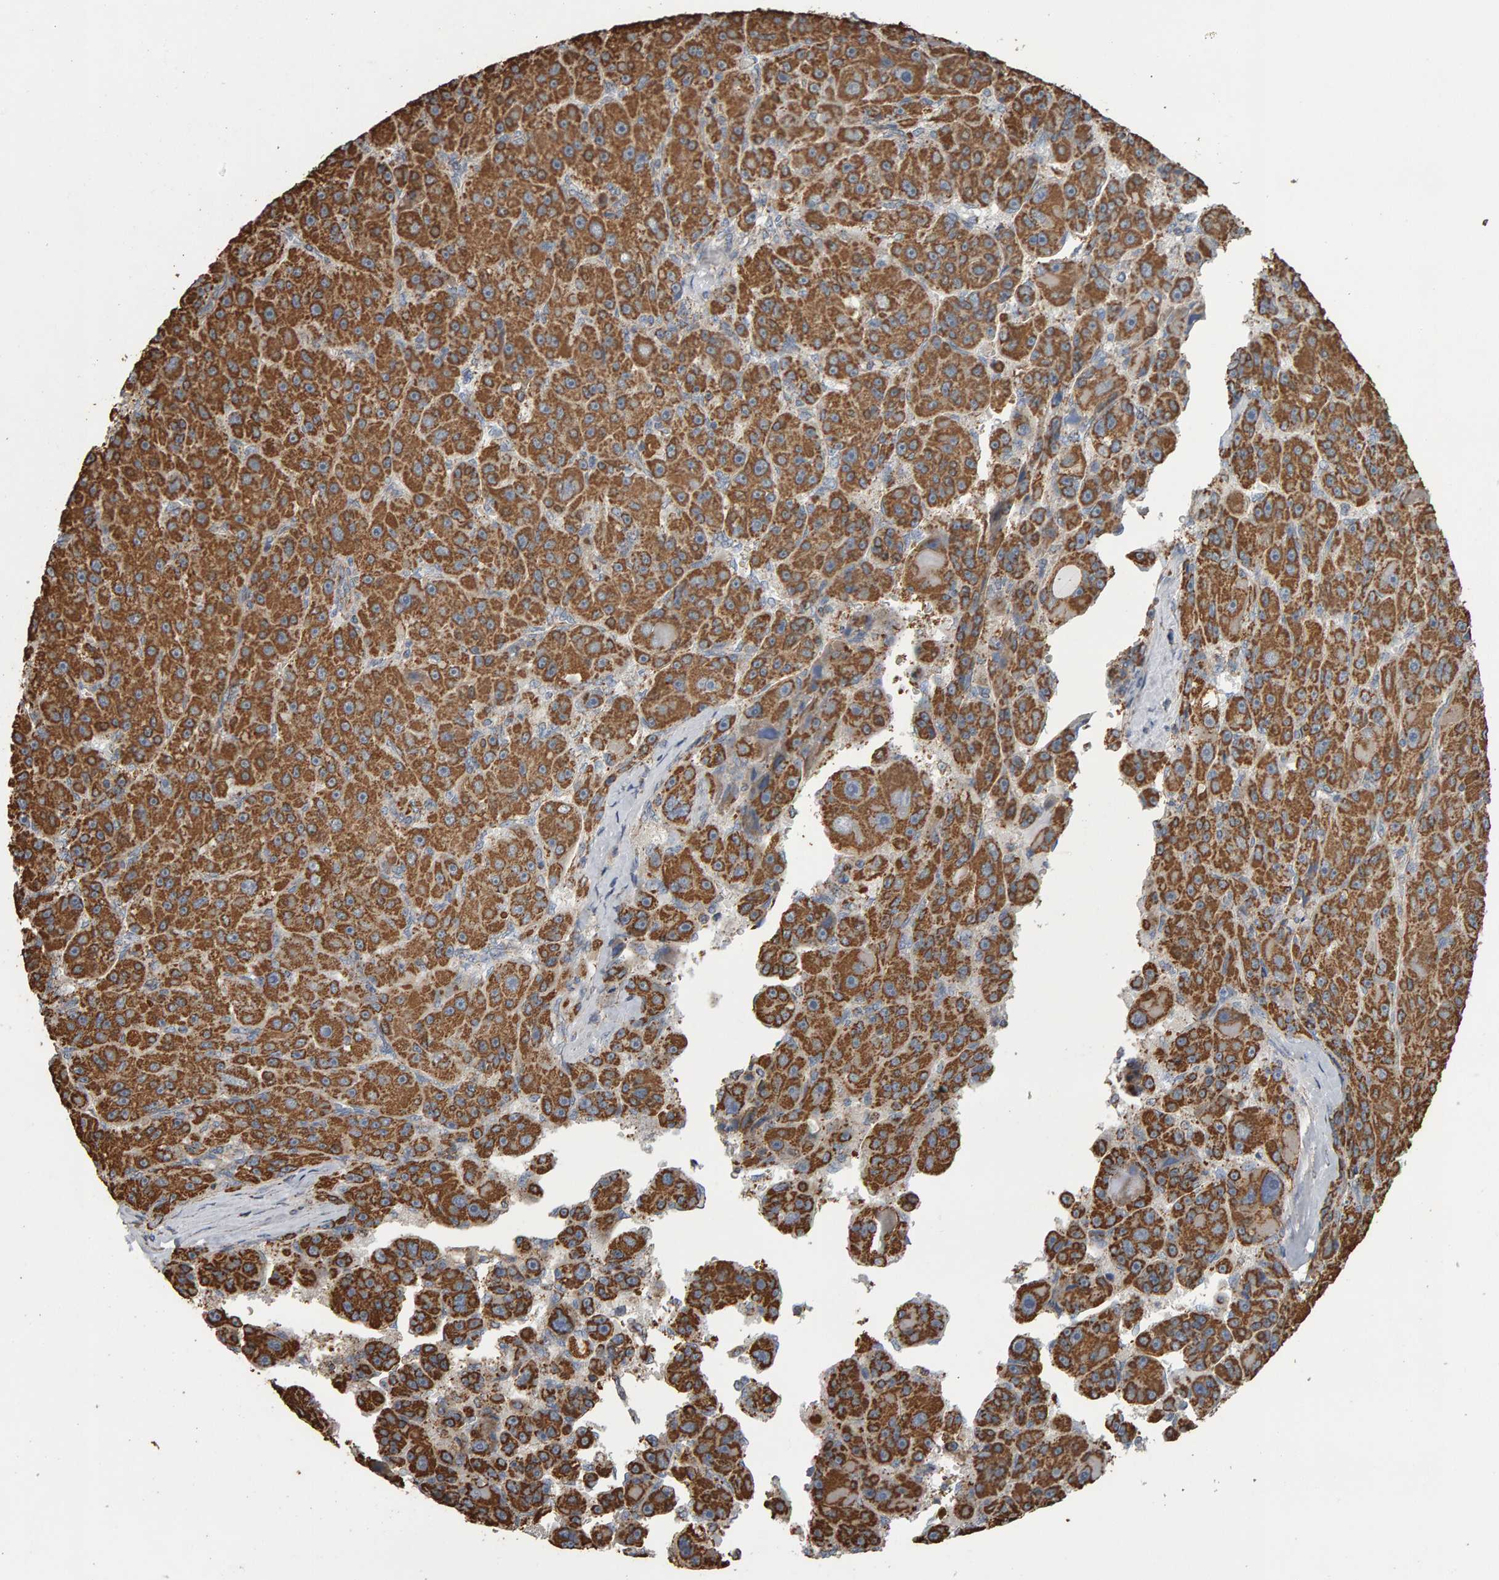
{"staining": {"intensity": "moderate", "quantity": ">75%", "location": "cytoplasmic/membranous"}, "tissue": "liver cancer", "cell_type": "Tumor cells", "image_type": "cancer", "snomed": [{"axis": "morphology", "description": "Carcinoma, Hepatocellular, NOS"}, {"axis": "topography", "description": "Liver"}], "caption": "Immunohistochemistry of human liver cancer (hepatocellular carcinoma) exhibits medium levels of moderate cytoplasmic/membranous staining in about >75% of tumor cells. (Brightfield microscopy of DAB IHC at high magnification).", "gene": "TOM1L1", "patient": {"sex": "male", "age": 76}}